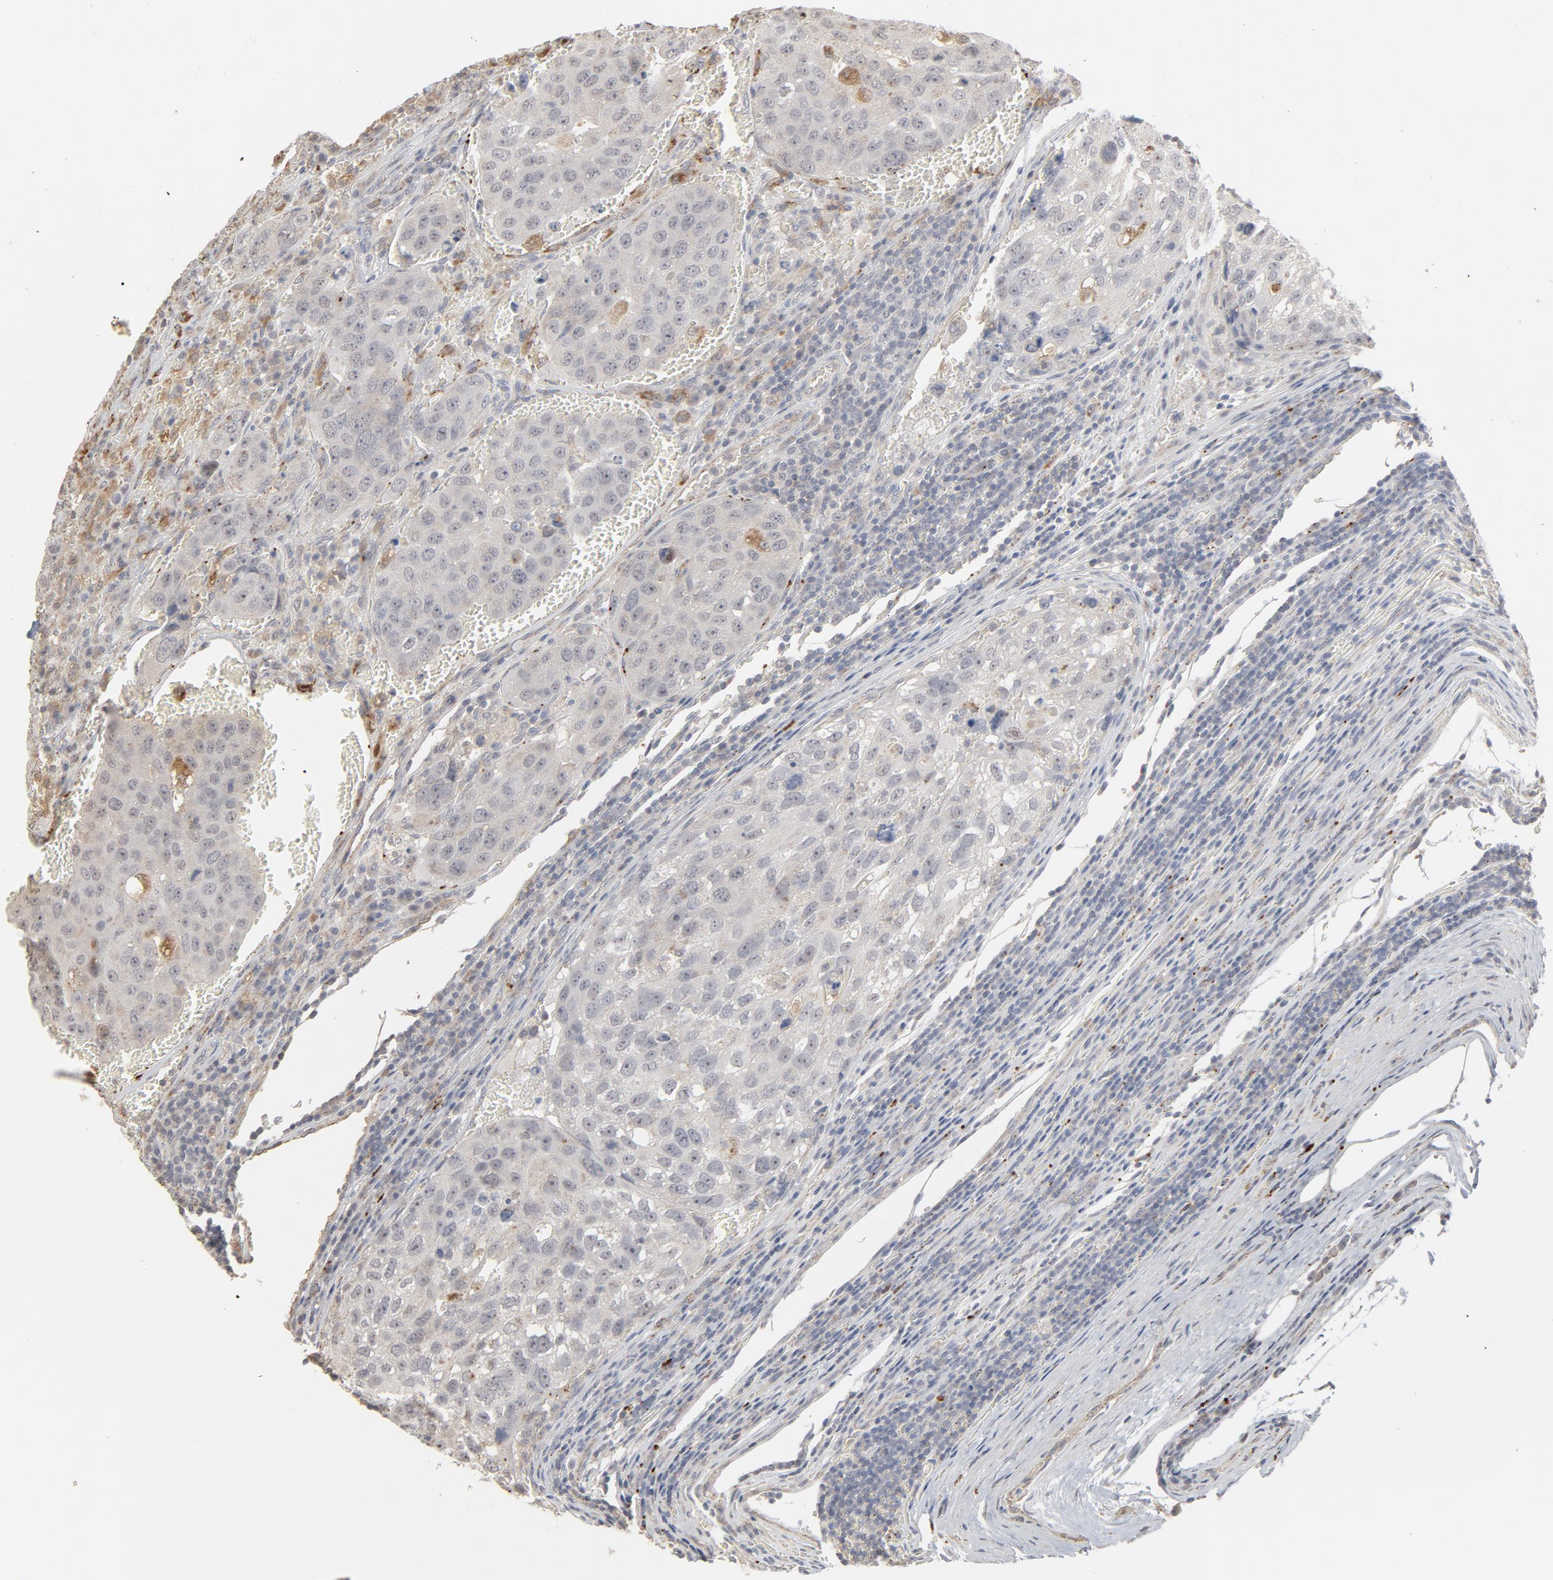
{"staining": {"intensity": "negative", "quantity": "none", "location": "none"}, "tissue": "urothelial cancer", "cell_type": "Tumor cells", "image_type": "cancer", "snomed": [{"axis": "morphology", "description": "Urothelial carcinoma, High grade"}, {"axis": "topography", "description": "Lymph node"}, {"axis": "topography", "description": "Urinary bladder"}], "caption": "Tumor cells show no significant positivity in urothelial cancer.", "gene": "POMT2", "patient": {"sex": "male", "age": 51}}